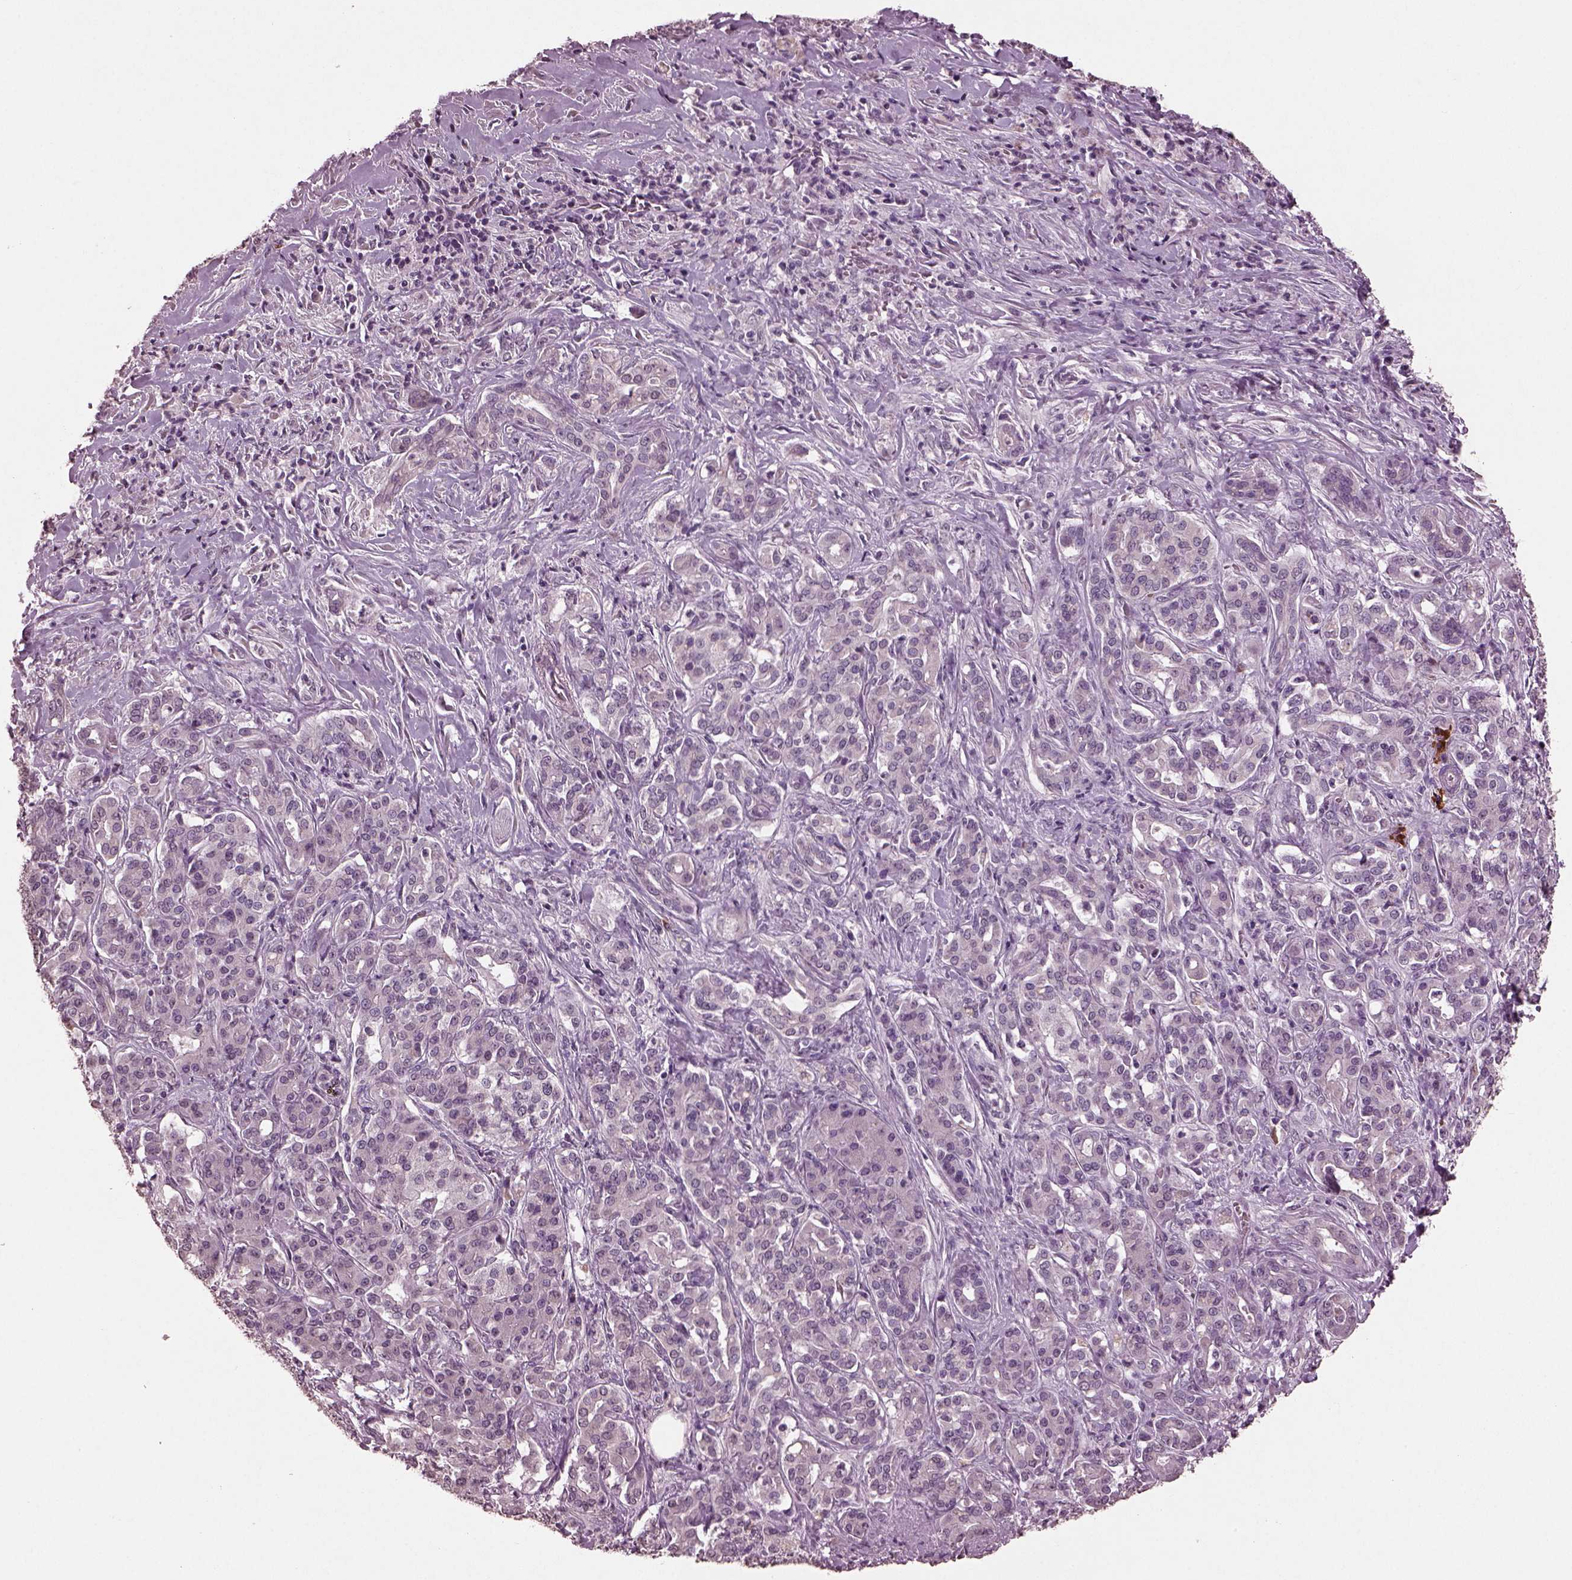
{"staining": {"intensity": "negative", "quantity": "none", "location": "none"}, "tissue": "pancreatic cancer", "cell_type": "Tumor cells", "image_type": "cancer", "snomed": [{"axis": "morphology", "description": "Normal tissue, NOS"}, {"axis": "morphology", "description": "Inflammation, NOS"}, {"axis": "morphology", "description": "Adenocarcinoma, NOS"}, {"axis": "topography", "description": "Pancreas"}], "caption": "Immunohistochemistry histopathology image of neoplastic tissue: human pancreatic adenocarcinoma stained with DAB (3,3'-diaminobenzidine) demonstrates no significant protein expression in tumor cells. (DAB IHC with hematoxylin counter stain).", "gene": "IL18RAP", "patient": {"sex": "male", "age": 57}}